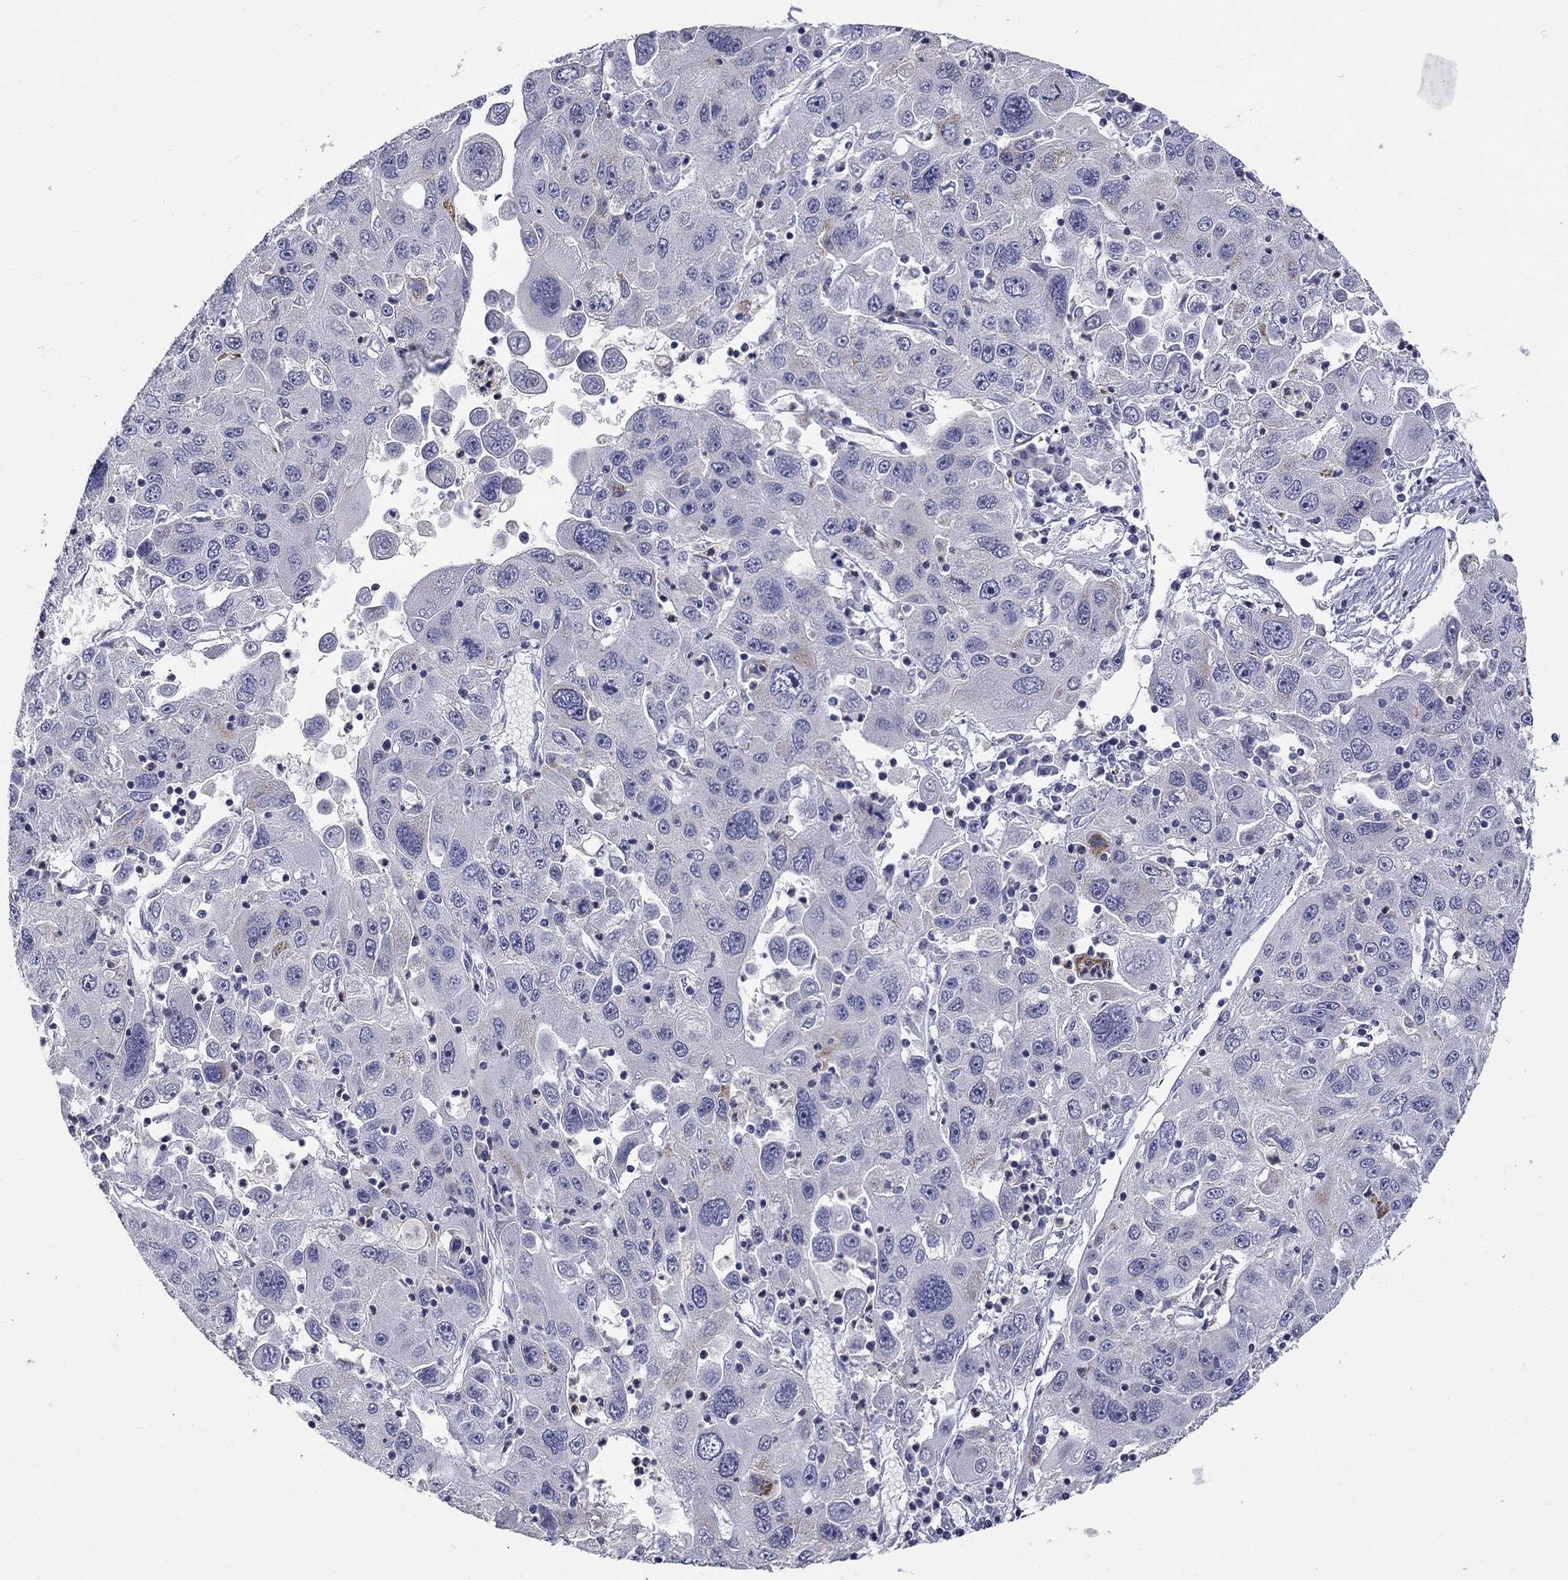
{"staining": {"intensity": "moderate", "quantity": "<25%", "location": "cytoplasmic/membranous"}, "tissue": "stomach cancer", "cell_type": "Tumor cells", "image_type": "cancer", "snomed": [{"axis": "morphology", "description": "Adenocarcinoma, NOS"}, {"axis": "topography", "description": "Stomach"}], "caption": "Moderate cytoplasmic/membranous expression is seen in about <25% of tumor cells in stomach cancer (adenocarcinoma).", "gene": "HMX2", "patient": {"sex": "male", "age": 56}}